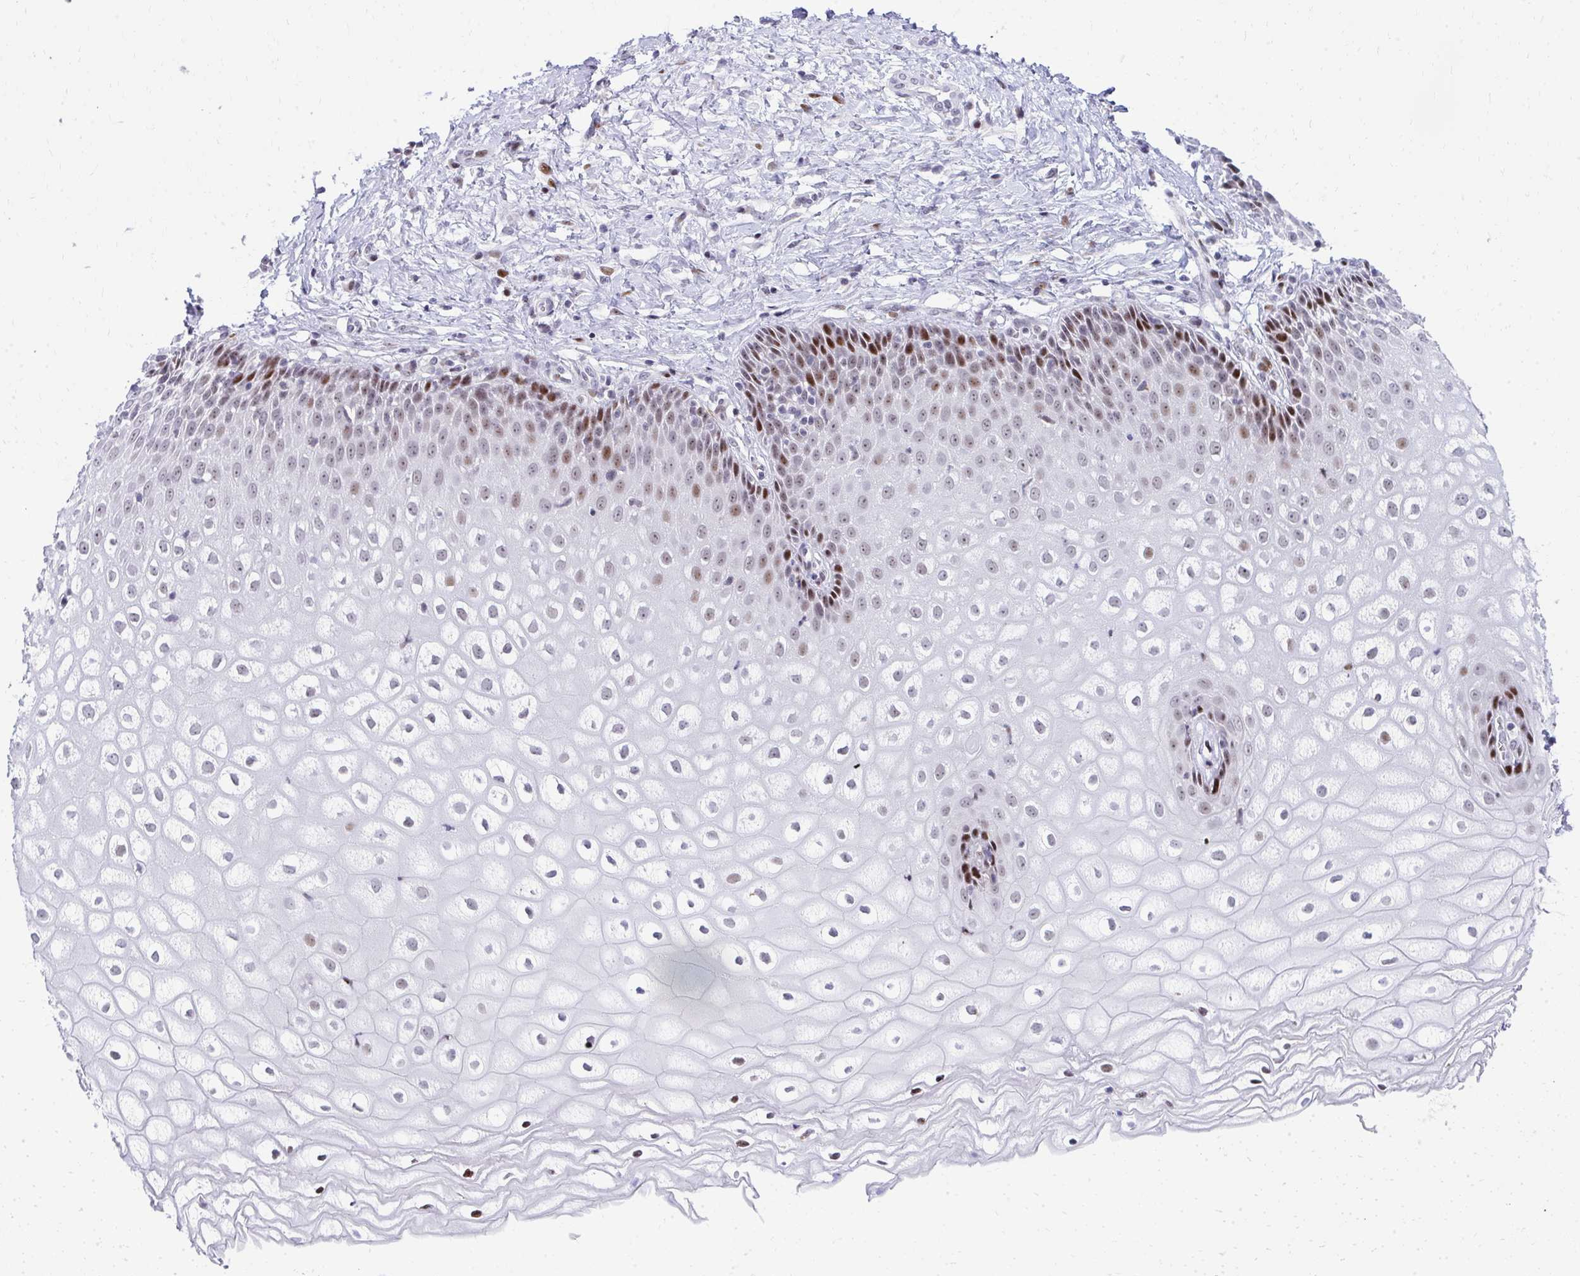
{"staining": {"intensity": "strong", "quantity": "25%-75%", "location": "nuclear"}, "tissue": "cervix", "cell_type": "Glandular cells", "image_type": "normal", "snomed": [{"axis": "morphology", "description": "Normal tissue, NOS"}, {"axis": "topography", "description": "Cervix"}], "caption": "Brown immunohistochemical staining in normal human cervix shows strong nuclear expression in about 25%-75% of glandular cells. (Brightfield microscopy of DAB IHC at high magnification).", "gene": "GLDN", "patient": {"sex": "female", "age": 36}}